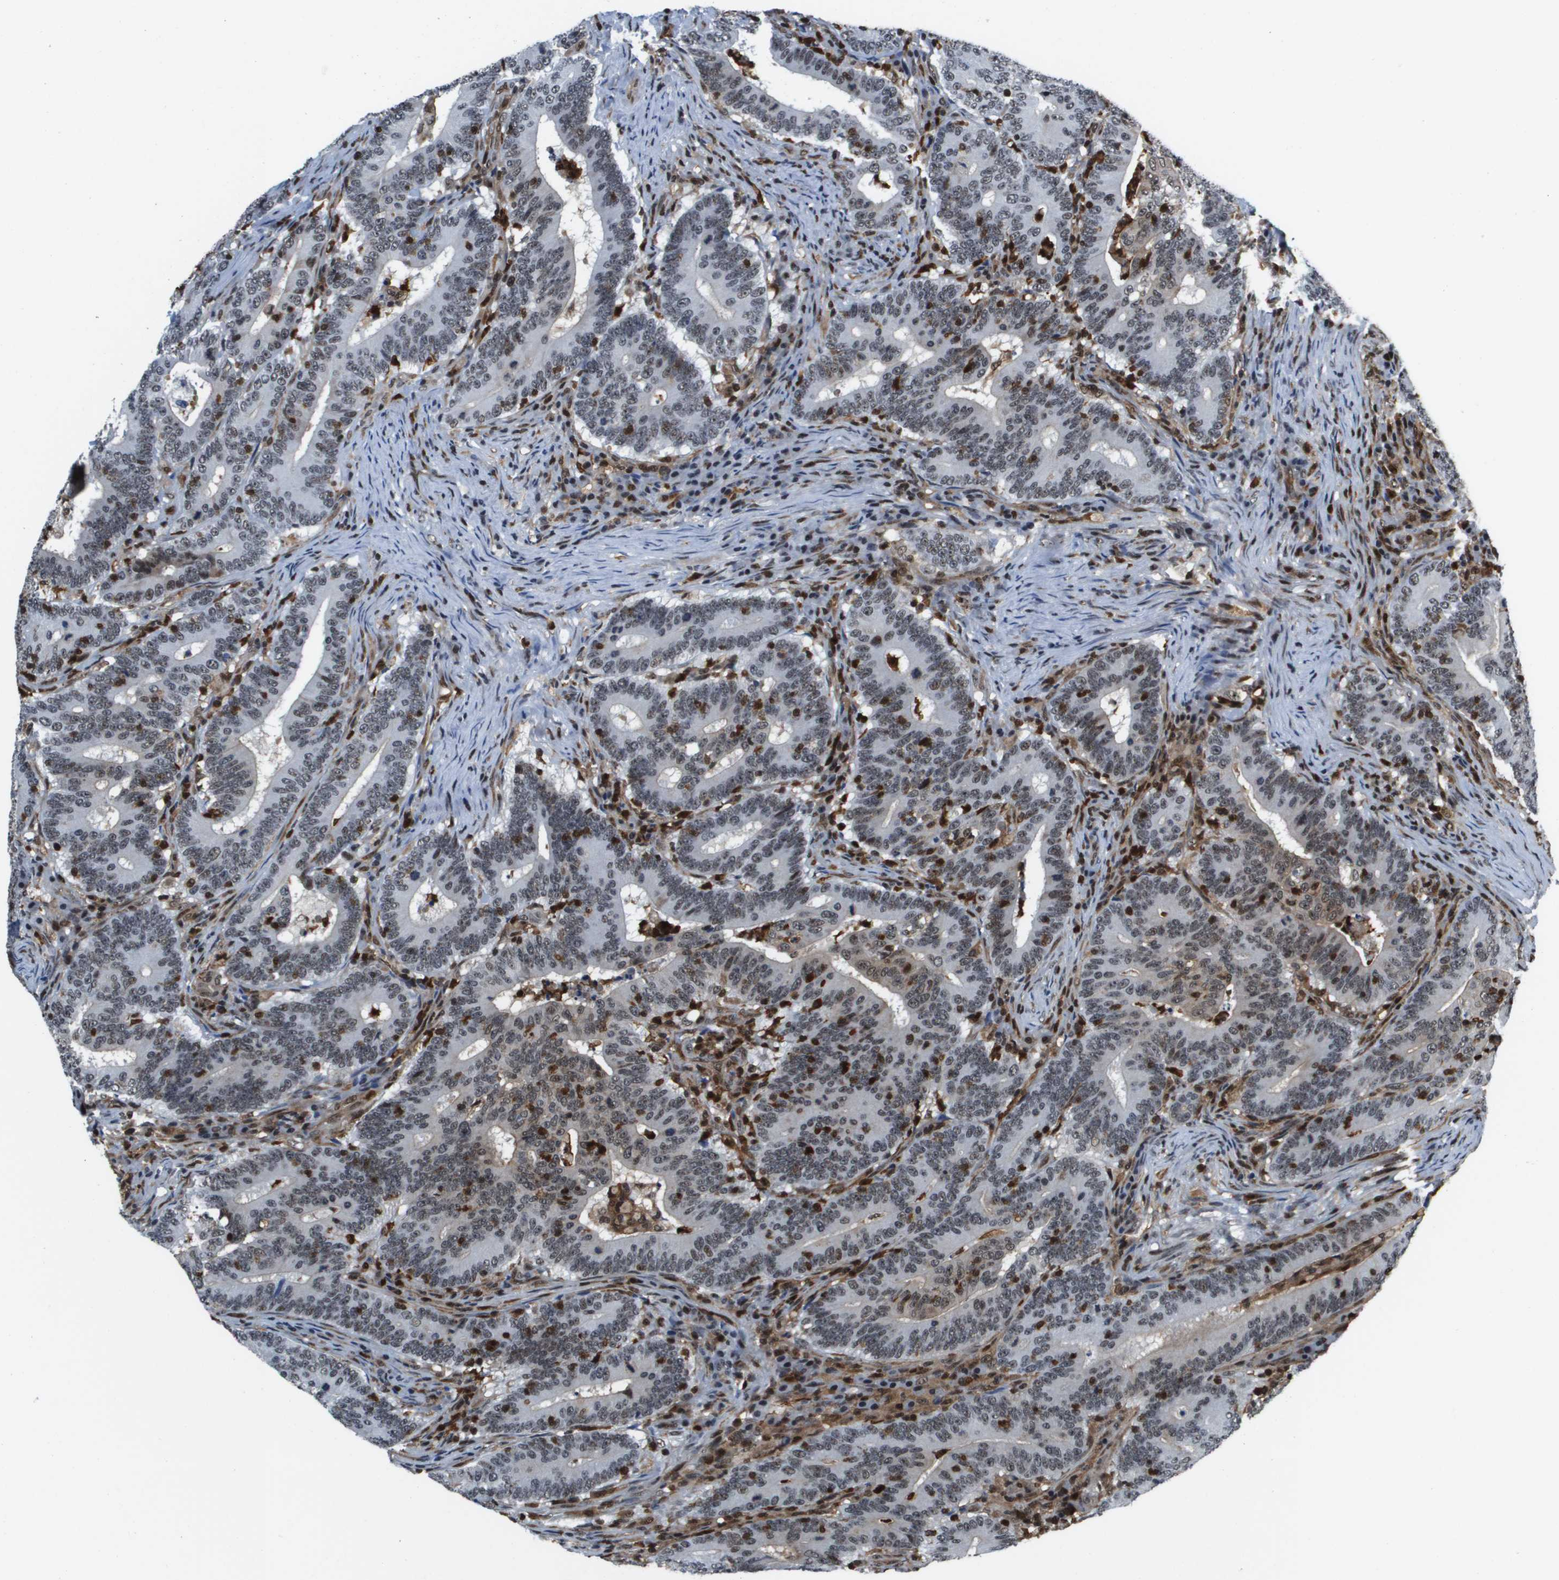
{"staining": {"intensity": "weak", "quantity": "25%-75%", "location": "nuclear"}, "tissue": "colorectal cancer", "cell_type": "Tumor cells", "image_type": "cancer", "snomed": [{"axis": "morphology", "description": "Adenocarcinoma, NOS"}, {"axis": "topography", "description": "Colon"}], "caption": "Immunohistochemical staining of colorectal adenocarcinoma reveals weak nuclear protein positivity in about 25%-75% of tumor cells. (DAB (3,3'-diaminobenzidine) = brown stain, brightfield microscopy at high magnification).", "gene": "EP400", "patient": {"sex": "female", "age": 66}}